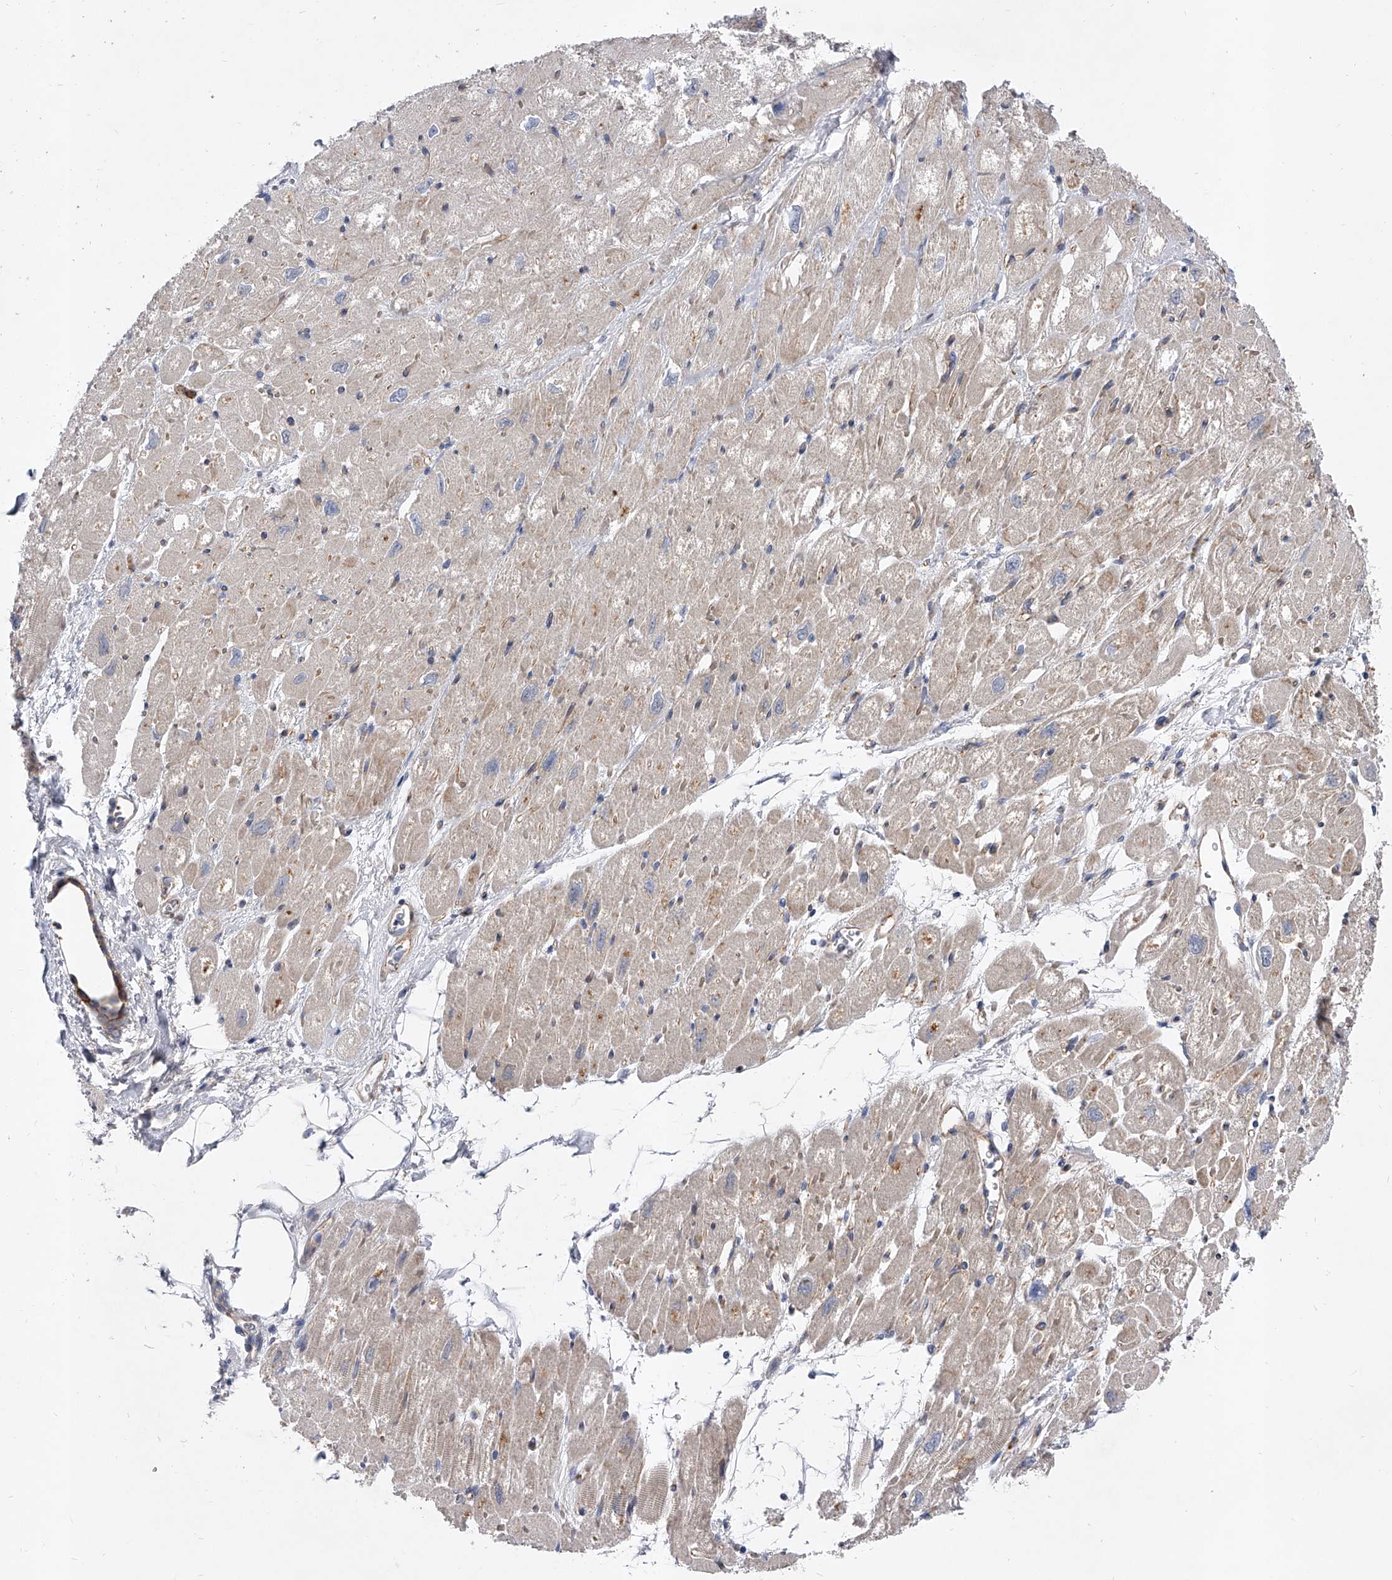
{"staining": {"intensity": "moderate", "quantity": "25%-75%", "location": "cytoplasmic/membranous"}, "tissue": "heart muscle", "cell_type": "Cardiomyocytes", "image_type": "normal", "snomed": [{"axis": "morphology", "description": "Normal tissue, NOS"}, {"axis": "topography", "description": "Heart"}], "caption": "Heart muscle stained with DAB (3,3'-diaminobenzidine) immunohistochemistry reveals medium levels of moderate cytoplasmic/membranous staining in approximately 25%-75% of cardiomyocytes.", "gene": "ENSG00000250424", "patient": {"sex": "male", "age": 50}}